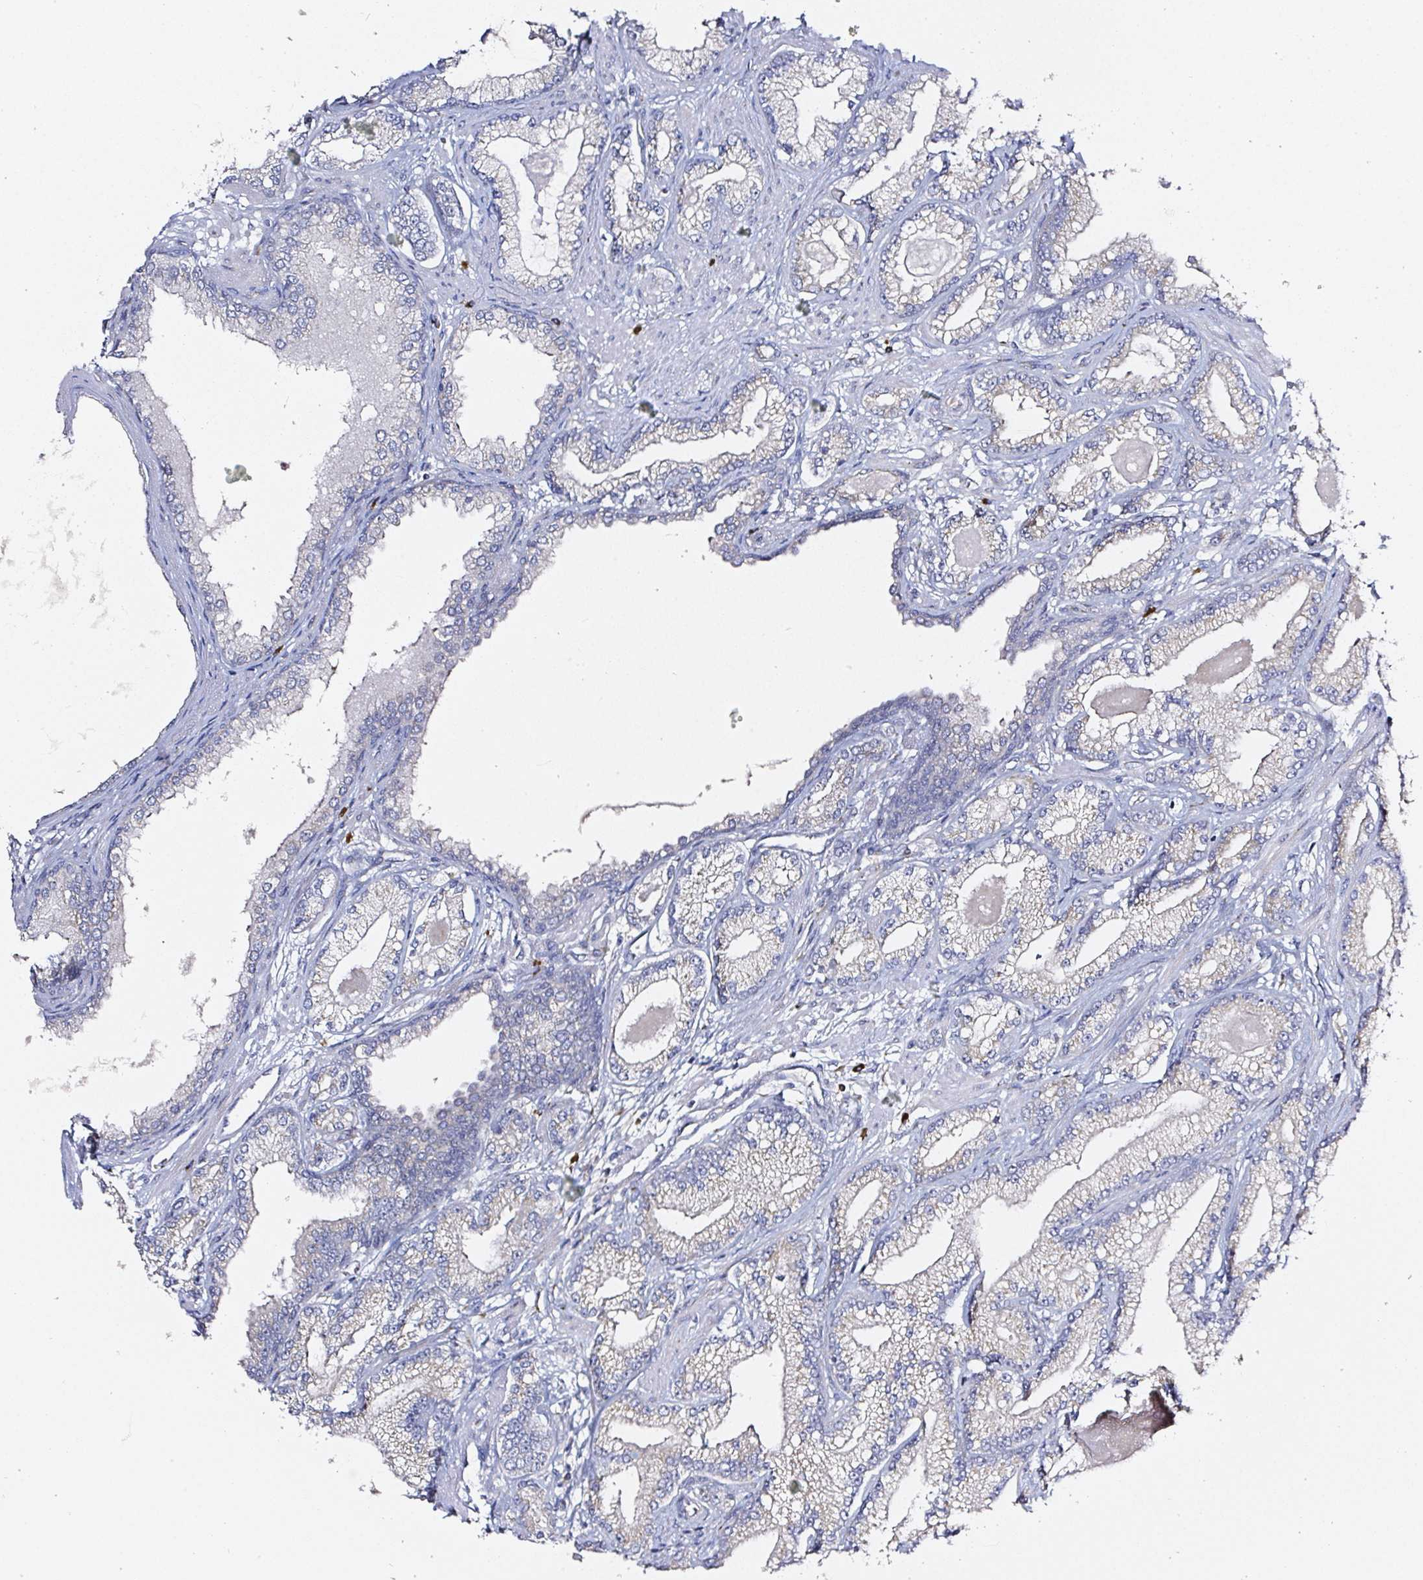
{"staining": {"intensity": "negative", "quantity": "none", "location": "none"}, "tissue": "prostate cancer", "cell_type": "Tumor cells", "image_type": "cancer", "snomed": [{"axis": "morphology", "description": "Adenocarcinoma, Low grade"}, {"axis": "topography", "description": "Prostate"}], "caption": "The immunohistochemistry histopathology image has no significant expression in tumor cells of prostate cancer tissue.", "gene": "MLX", "patient": {"sex": "male", "age": 64}}